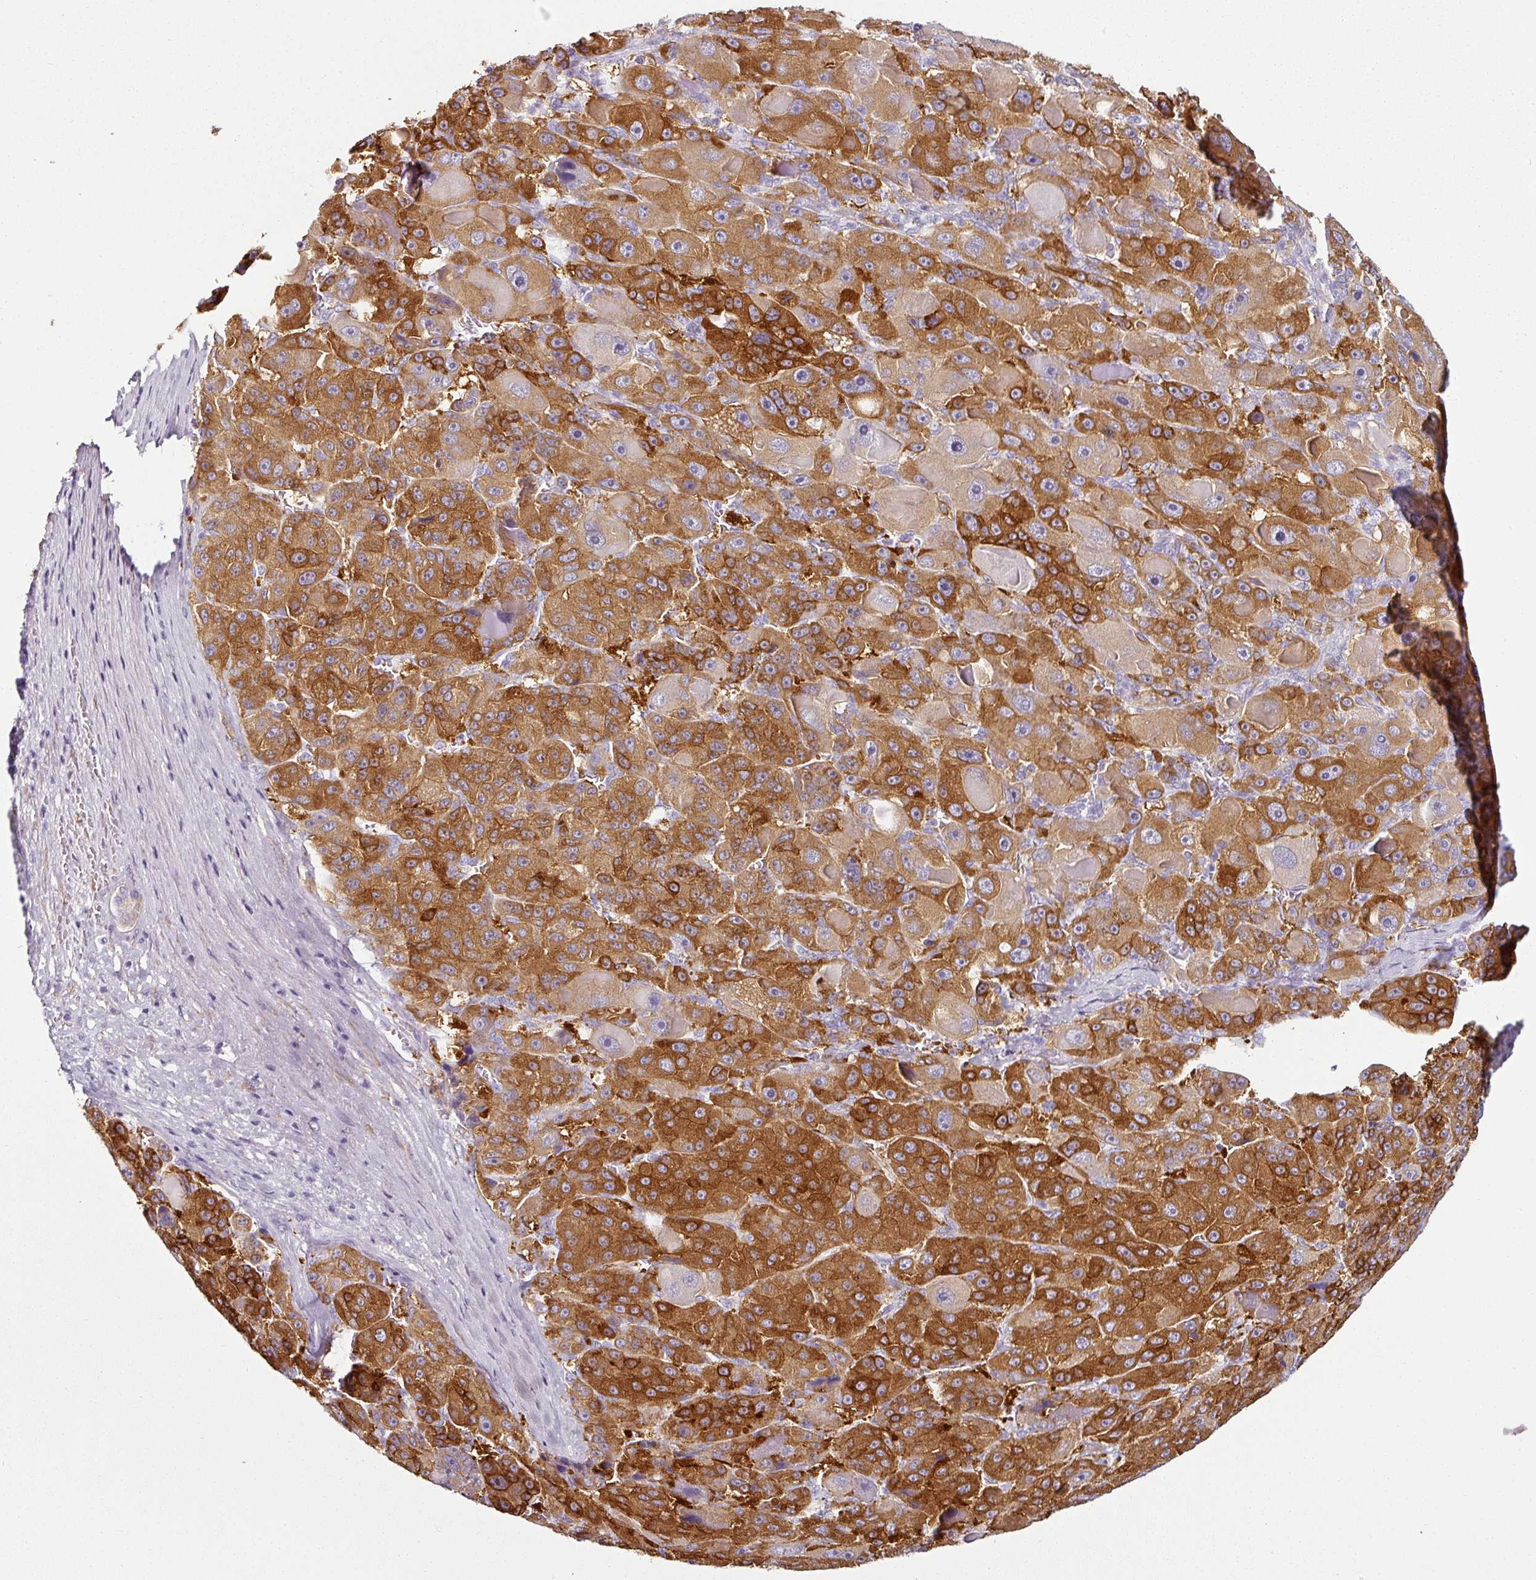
{"staining": {"intensity": "strong", "quantity": ">75%", "location": "cytoplasmic/membranous"}, "tissue": "liver cancer", "cell_type": "Tumor cells", "image_type": "cancer", "snomed": [{"axis": "morphology", "description": "Carcinoma, Hepatocellular, NOS"}, {"axis": "topography", "description": "Liver"}], "caption": "Liver hepatocellular carcinoma stained for a protein (brown) shows strong cytoplasmic/membranous positive expression in about >75% of tumor cells.", "gene": "CAP2", "patient": {"sex": "male", "age": 76}}